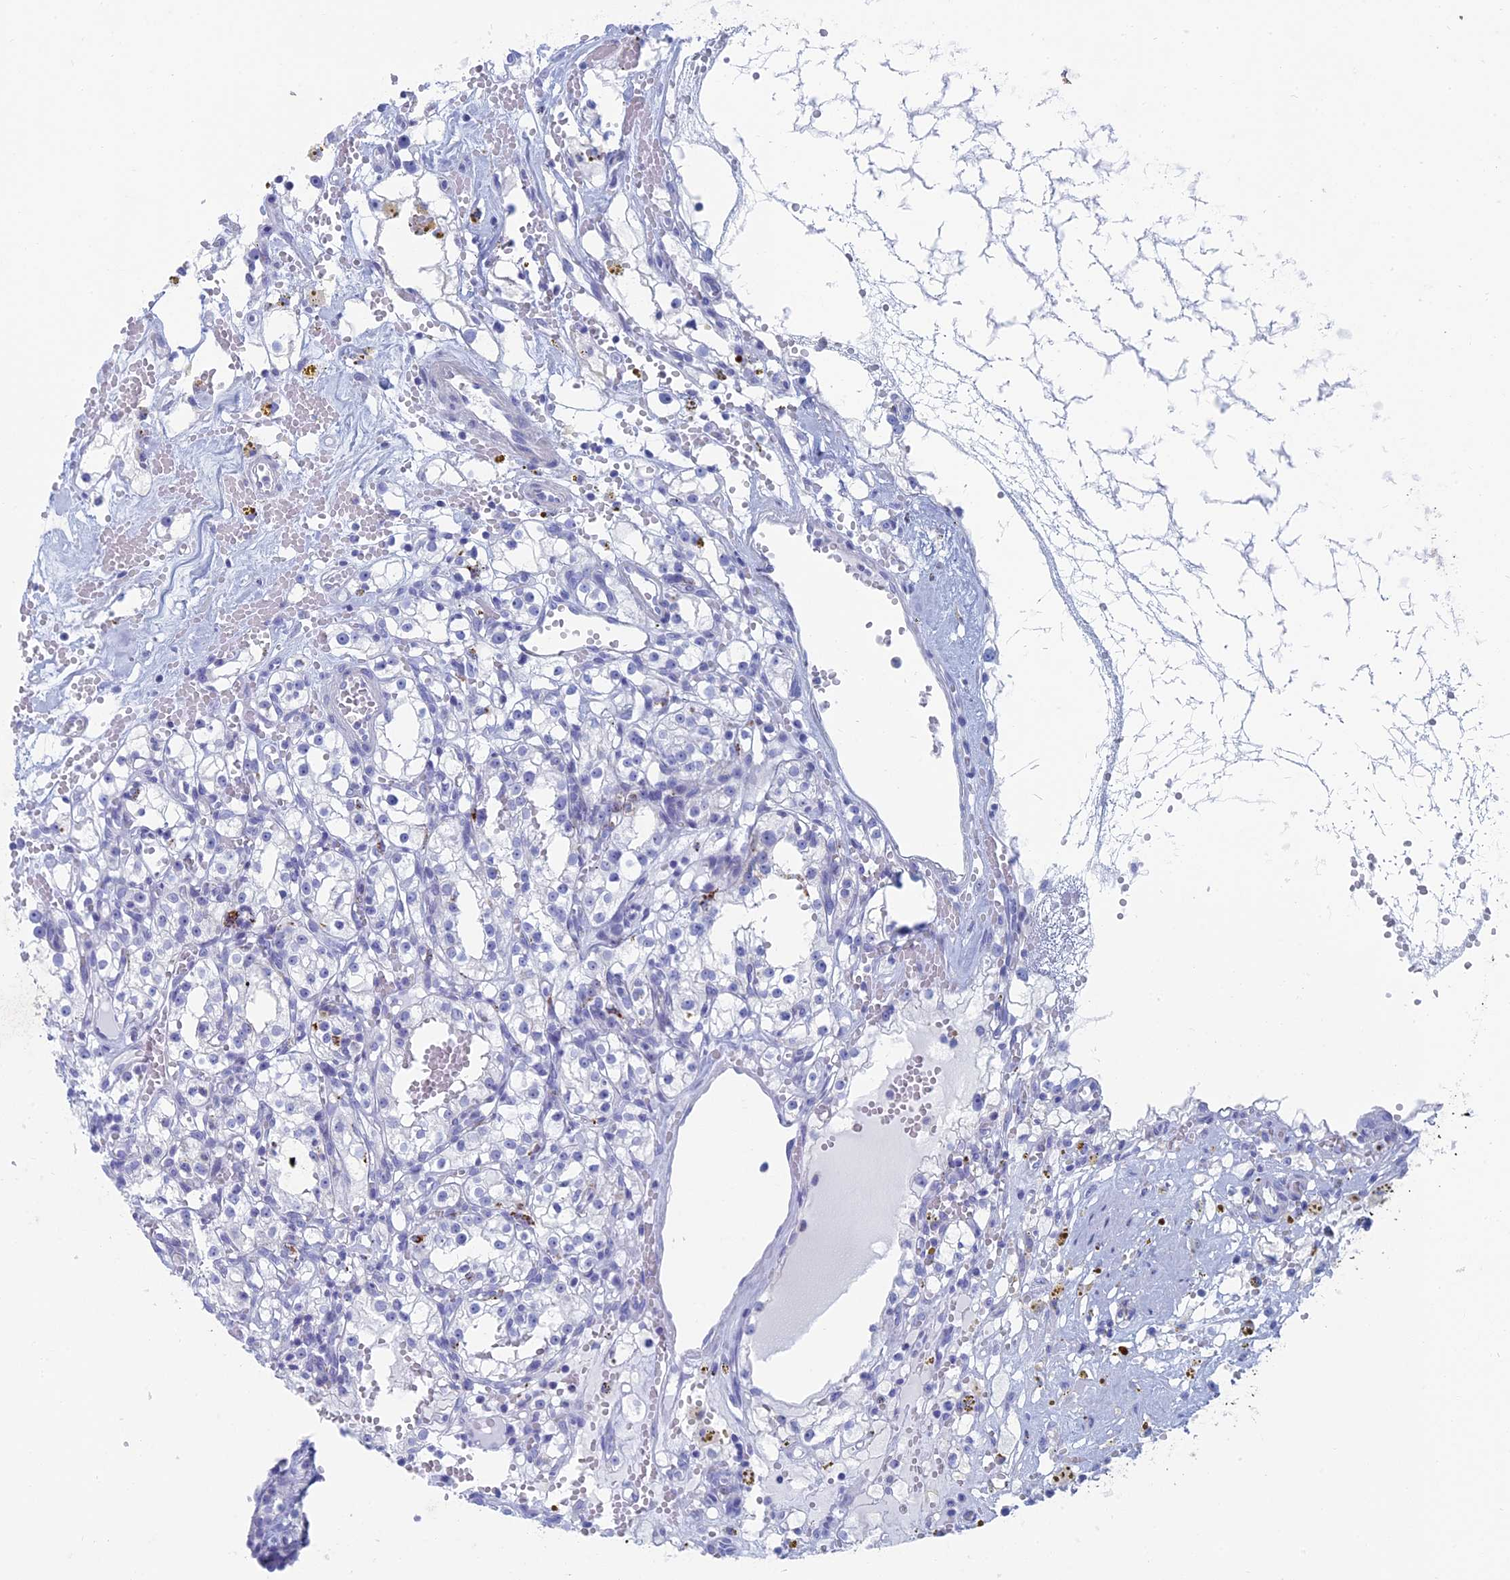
{"staining": {"intensity": "negative", "quantity": "none", "location": "none"}, "tissue": "renal cancer", "cell_type": "Tumor cells", "image_type": "cancer", "snomed": [{"axis": "morphology", "description": "Adenocarcinoma, NOS"}, {"axis": "topography", "description": "Kidney"}], "caption": "This is an IHC image of renal adenocarcinoma. There is no positivity in tumor cells.", "gene": "ALMS1", "patient": {"sex": "male", "age": 56}}